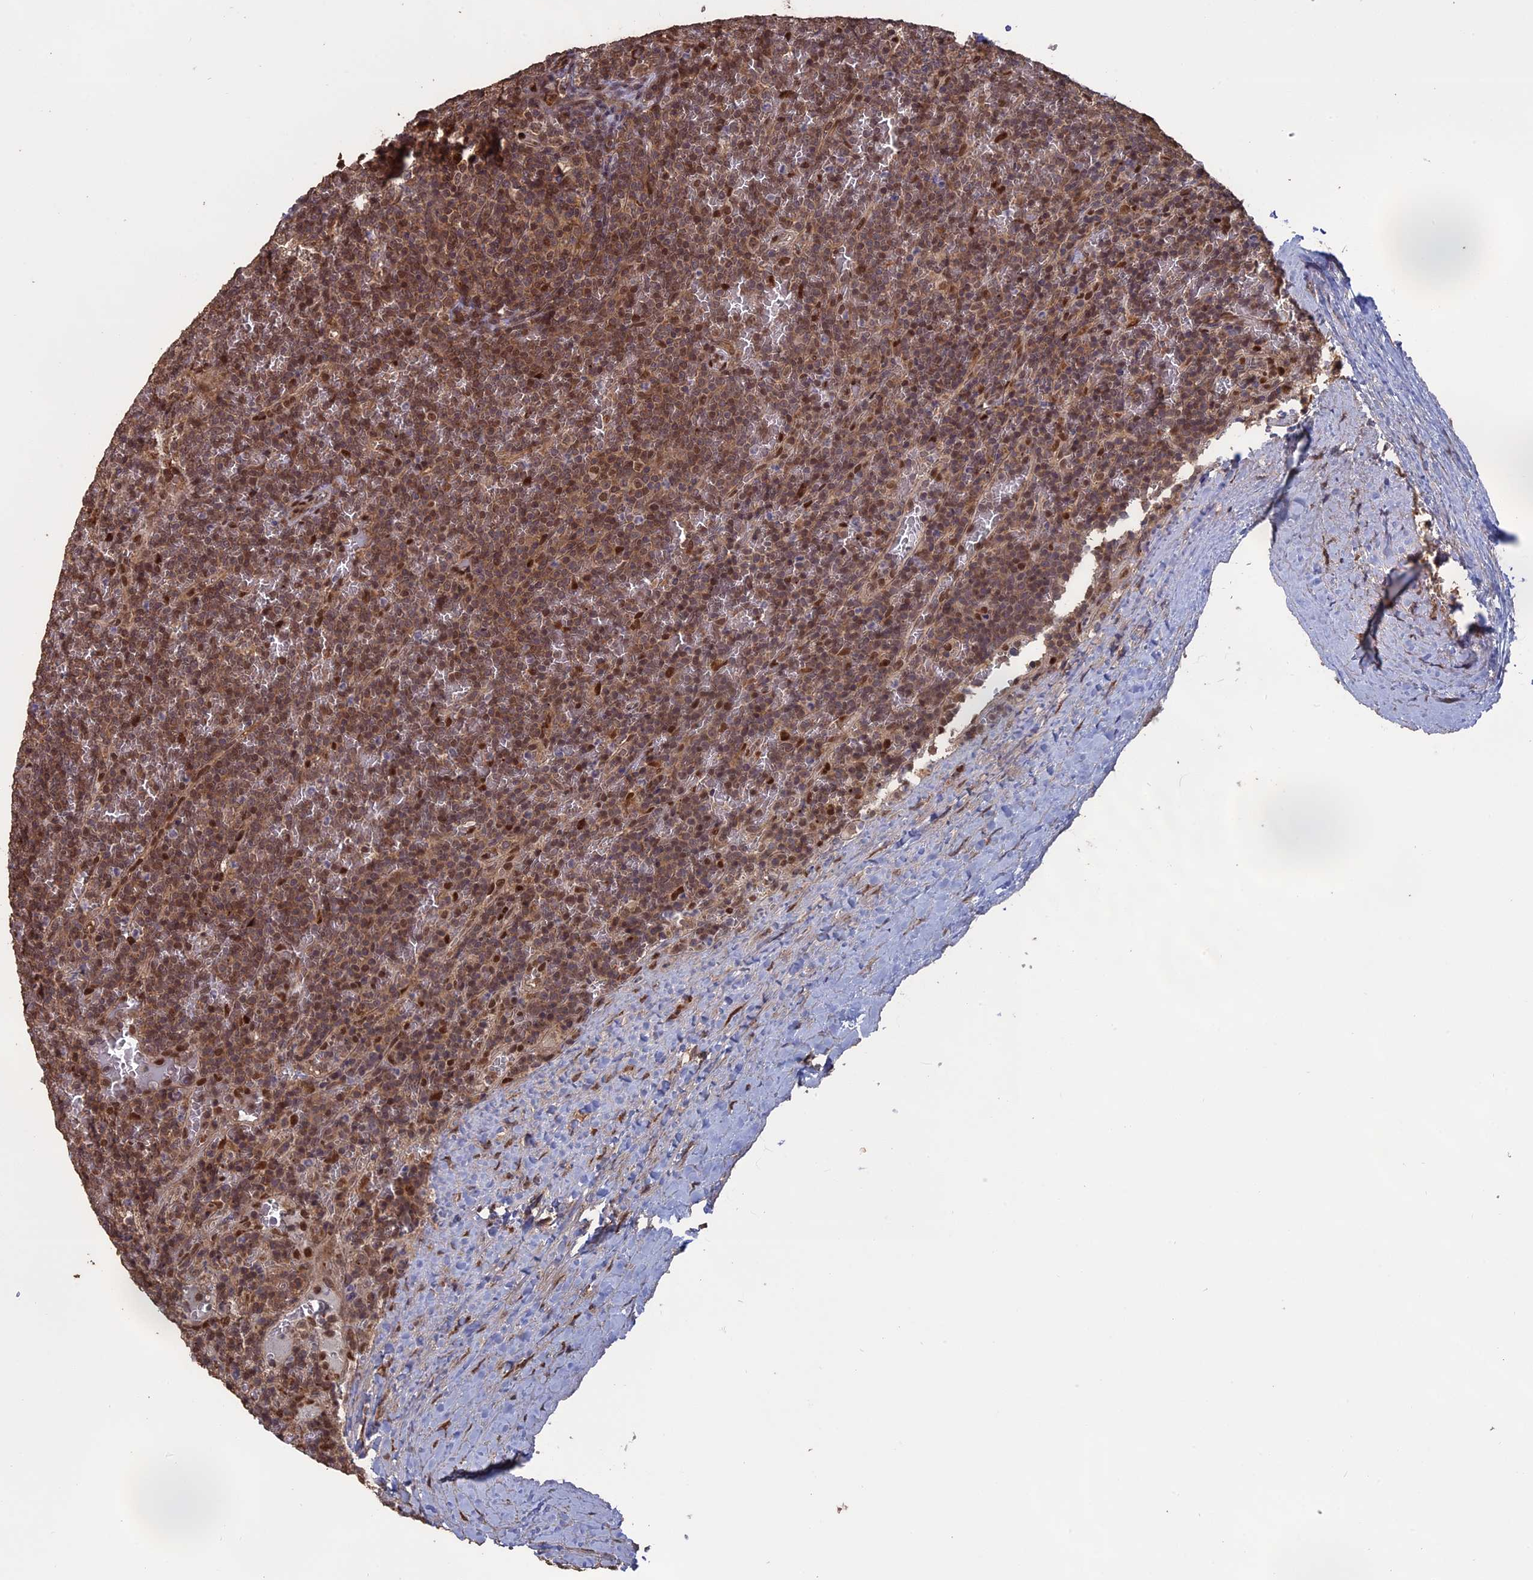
{"staining": {"intensity": "moderate", "quantity": ">75%", "location": "cytoplasmic/membranous,nuclear"}, "tissue": "lymphoma", "cell_type": "Tumor cells", "image_type": "cancer", "snomed": [{"axis": "morphology", "description": "Malignant lymphoma, non-Hodgkin's type, Low grade"}, {"axis": "topography", "description": "Spleen"}], "caption": "Tumor cells exhibit moderate cytoplasmic/membranous and nuclear positivity in about >75% of cells in lymphoma. The protein is stained brown, and the nuclei are stained in blue (DAB IHC with brightfield microscopy, high magnification).", "gene": "MYBL2", "patient": {"sex": "female", "age": 19}}